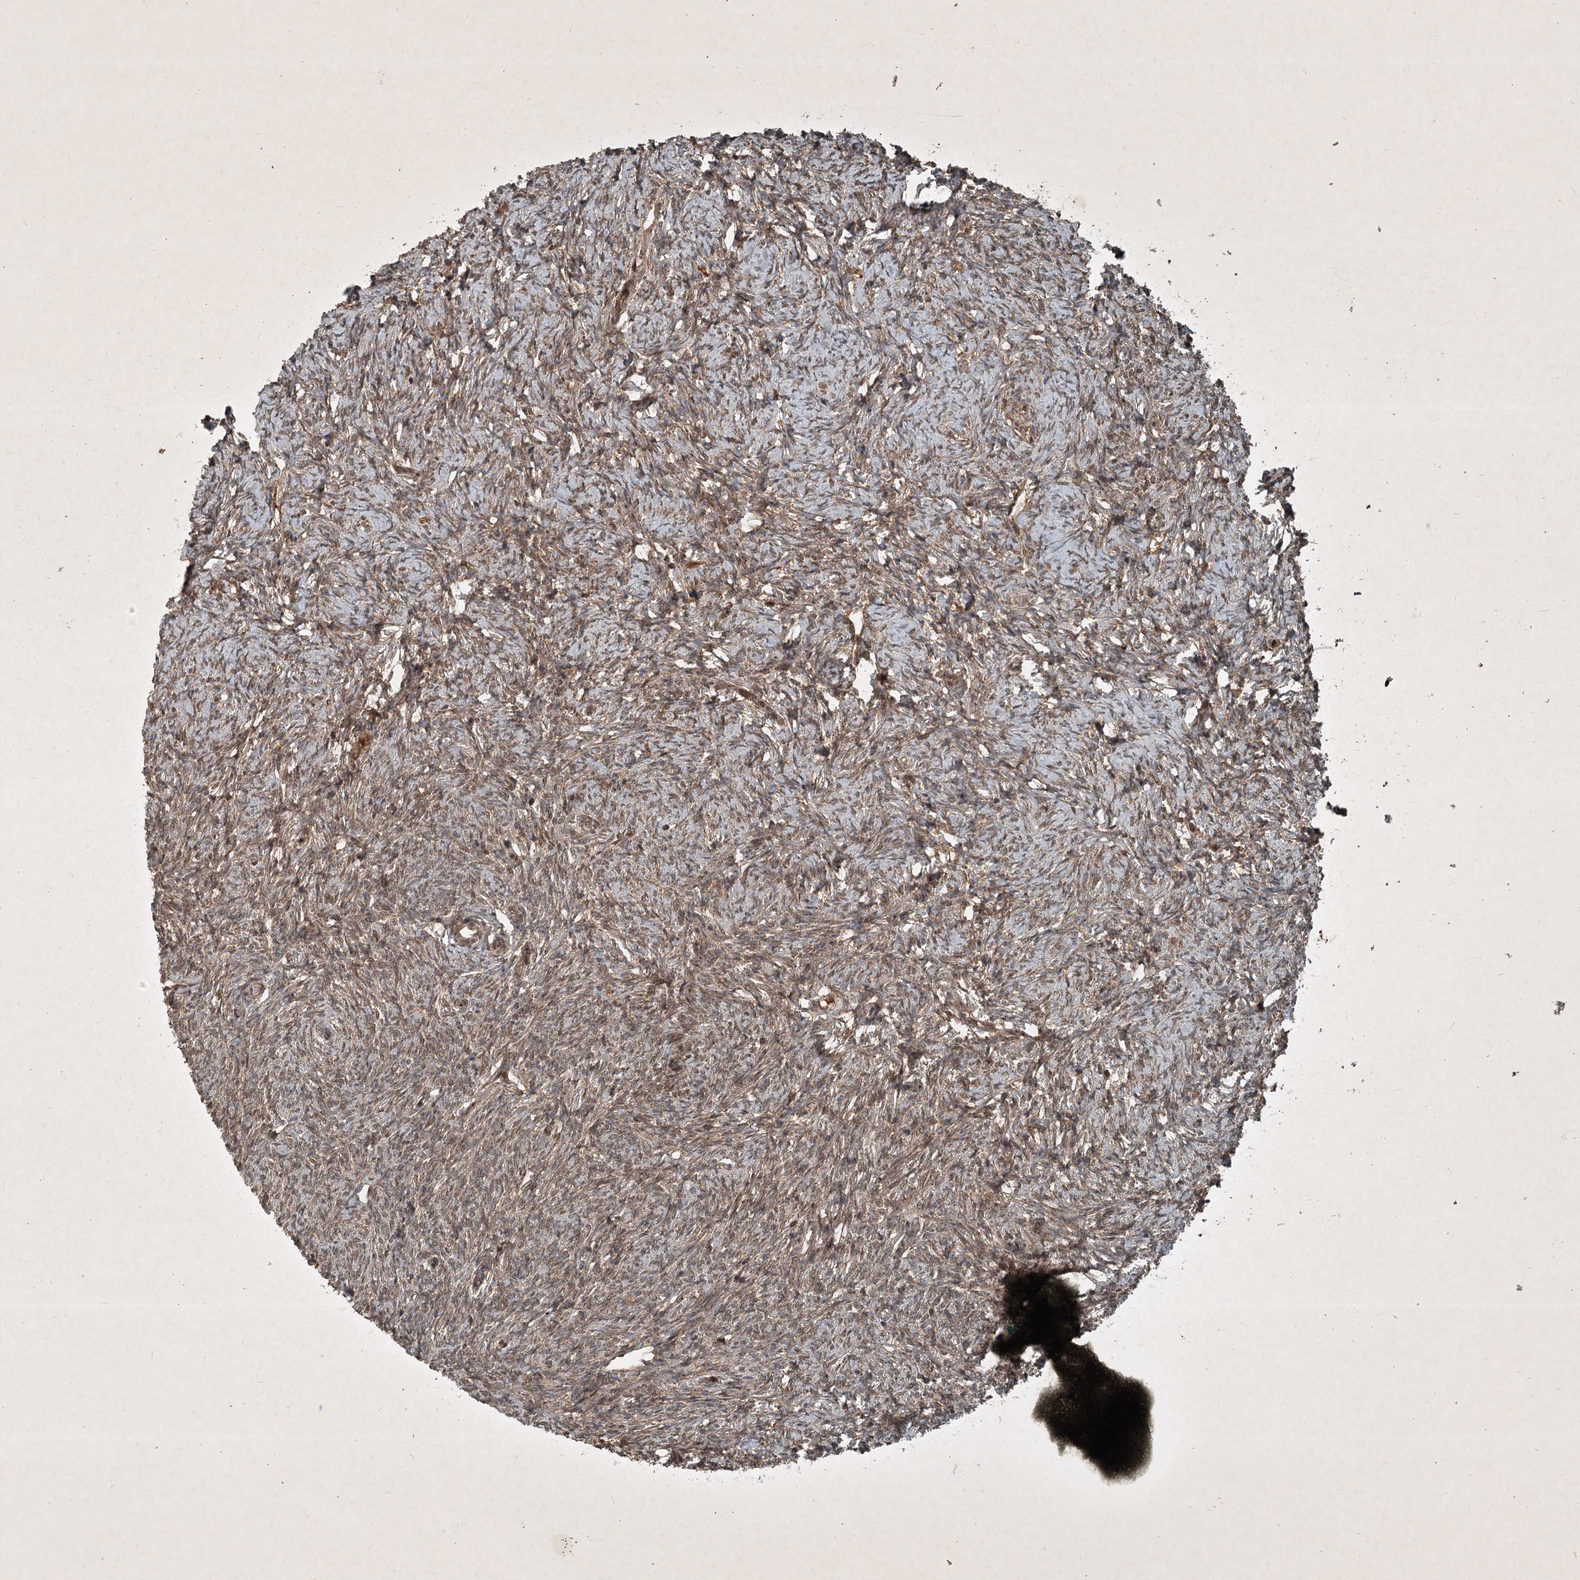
{"staining": {"intensity": "strong", "quantity": ">75%", "location": "cytoplasmic/membranous"}, "tissue": "ovary", "cell_type": "Follicle cells", "image_type": "normal", "snomed": [{"axis": "morphology", "description": "Normal tissue, NOS"}, {"axis": "morphology", "description": "Cyst, NOS"}, {"axis": "topography", "description": "Ovary"}], "caption": "Human ovary stained for a protein (brown) displays strong cytoplasmic/membranous positive expression in about >75% of follicle cells.", "gene": "UNC93A", "patient": {"sex": "female", "age": 33}}